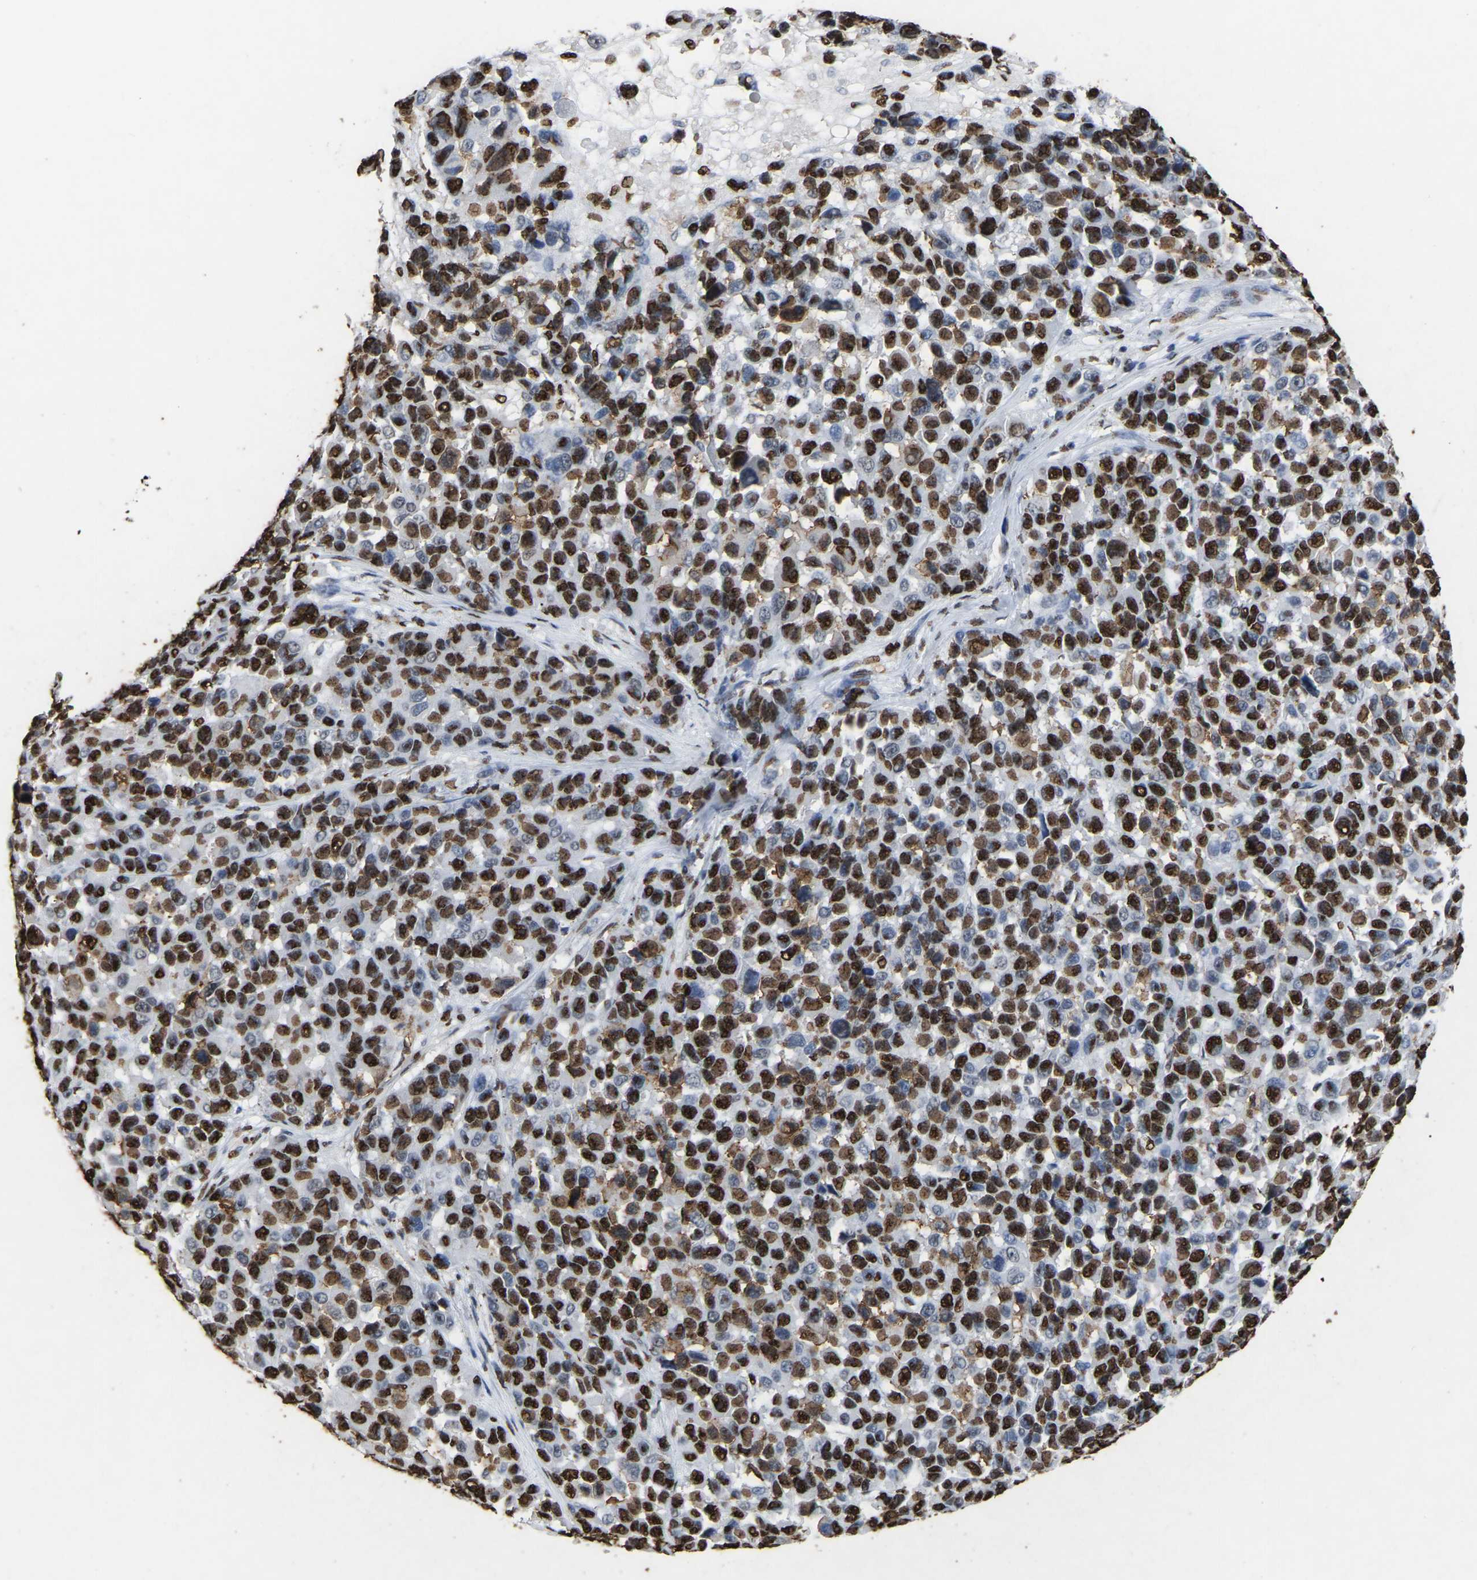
{"staining": {"intensity": "strong", "quantity": ">75%", "location": "cytoplasmic/membranous,nuclear"}, "tissue": "melanoma", "cell_type": "Tumor cells", "image_type": "cancer", "snomed": [{"axis": "morphology", "description": "Malignant melanoma, NOS"}, {"axis": "topography", "description": "Skin"}], "caption": "This image displays immunohistochemistry staining of melanoma, with high strong cytoplasmic/membranous and nuclear positivity in approximately >75% of tumor cells.", "gene": "RBL2", "patient": {"sex": "male", "age": 53}}